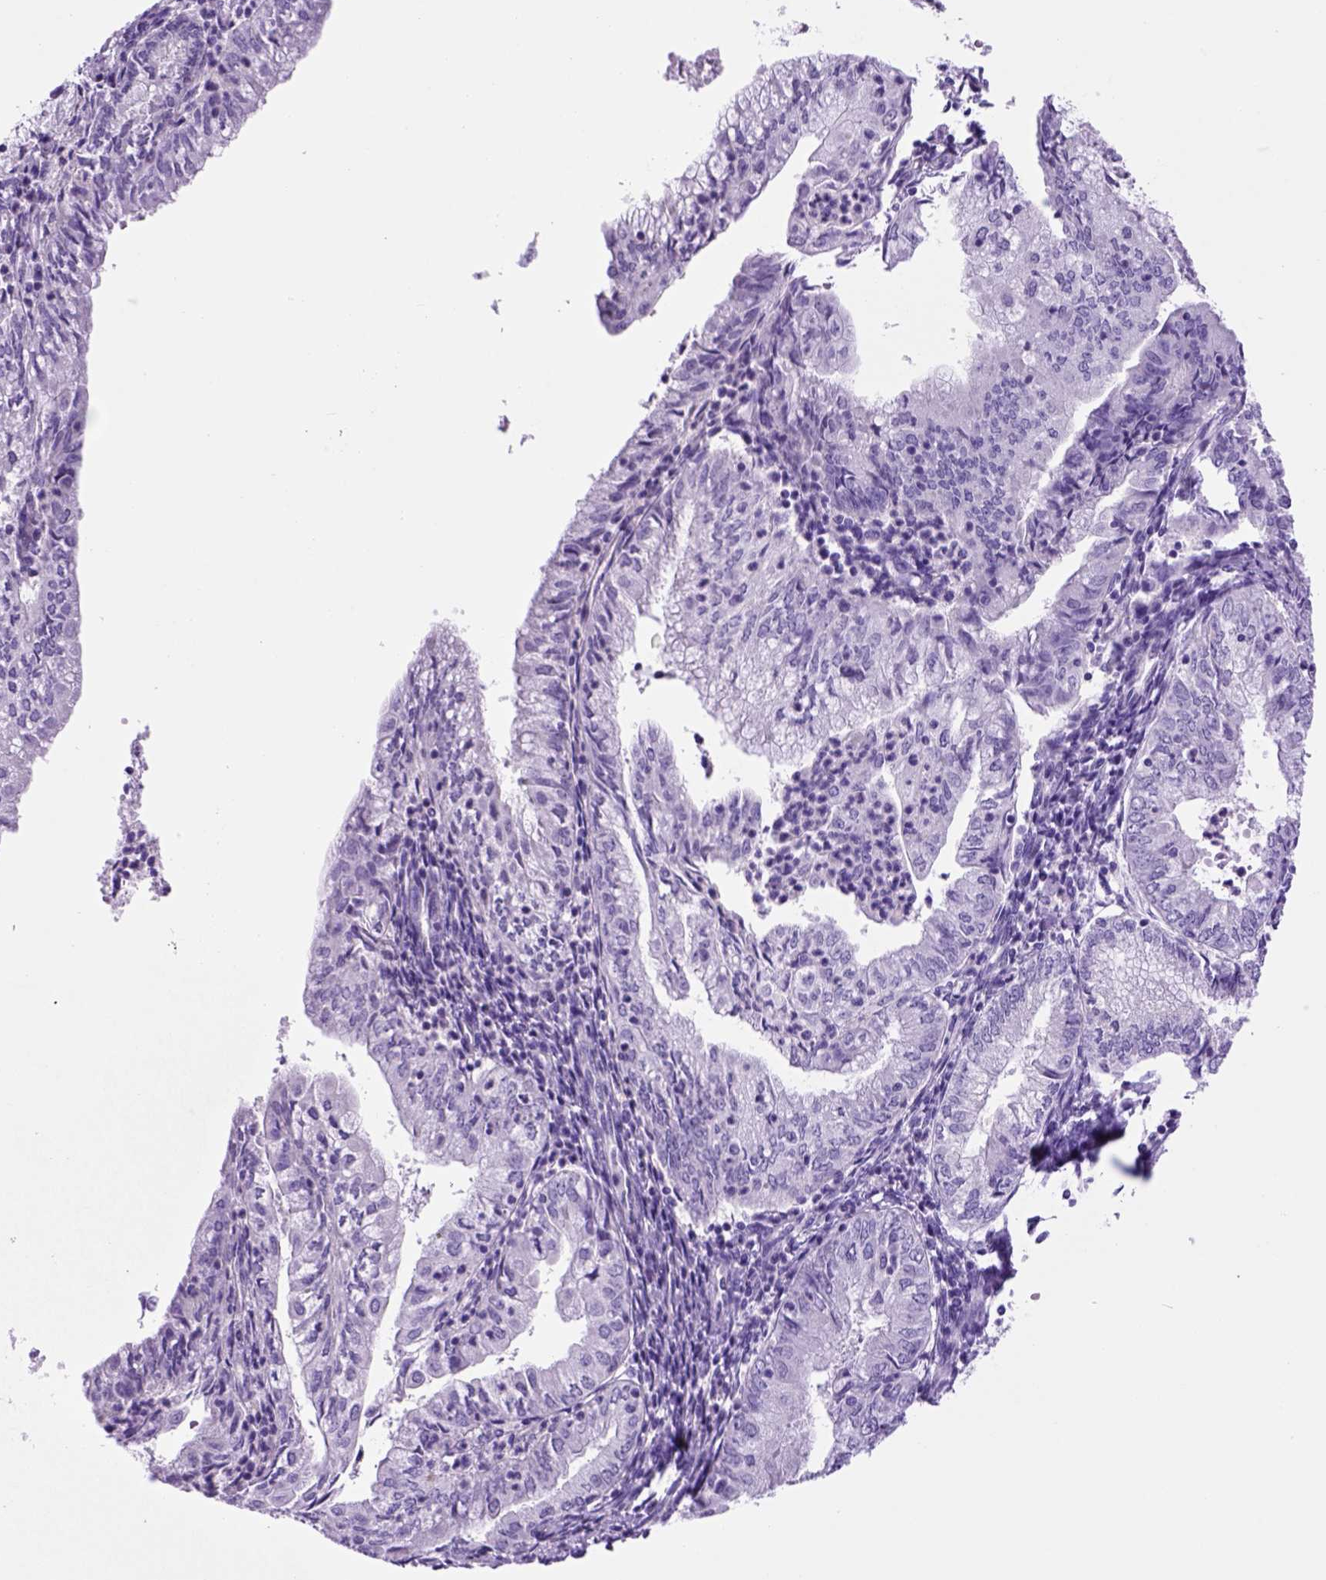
{"staining": {"intensity": "negative", "quantity": "none", "location": "none"}, "tissue": "endometrial cancer", "cell_type": "Tumor cells", "image_type": "cancer", "snomed": [{"axis": "morphology", "description": "Adenocarcinoma, NOS"}, {"axis": "topography", "description": "Endometrium"}], "caption": "Immunohistochemistry (IHC) histopathology image of neoplastic tissue: endometrial adenocarcinoma stained with DAB (3,3'-diaminobenzidine) reveals no significant protein staining in tumor cells.", "gene": "HHIPL2", "patient": {"sex": "female", "age": 55}}